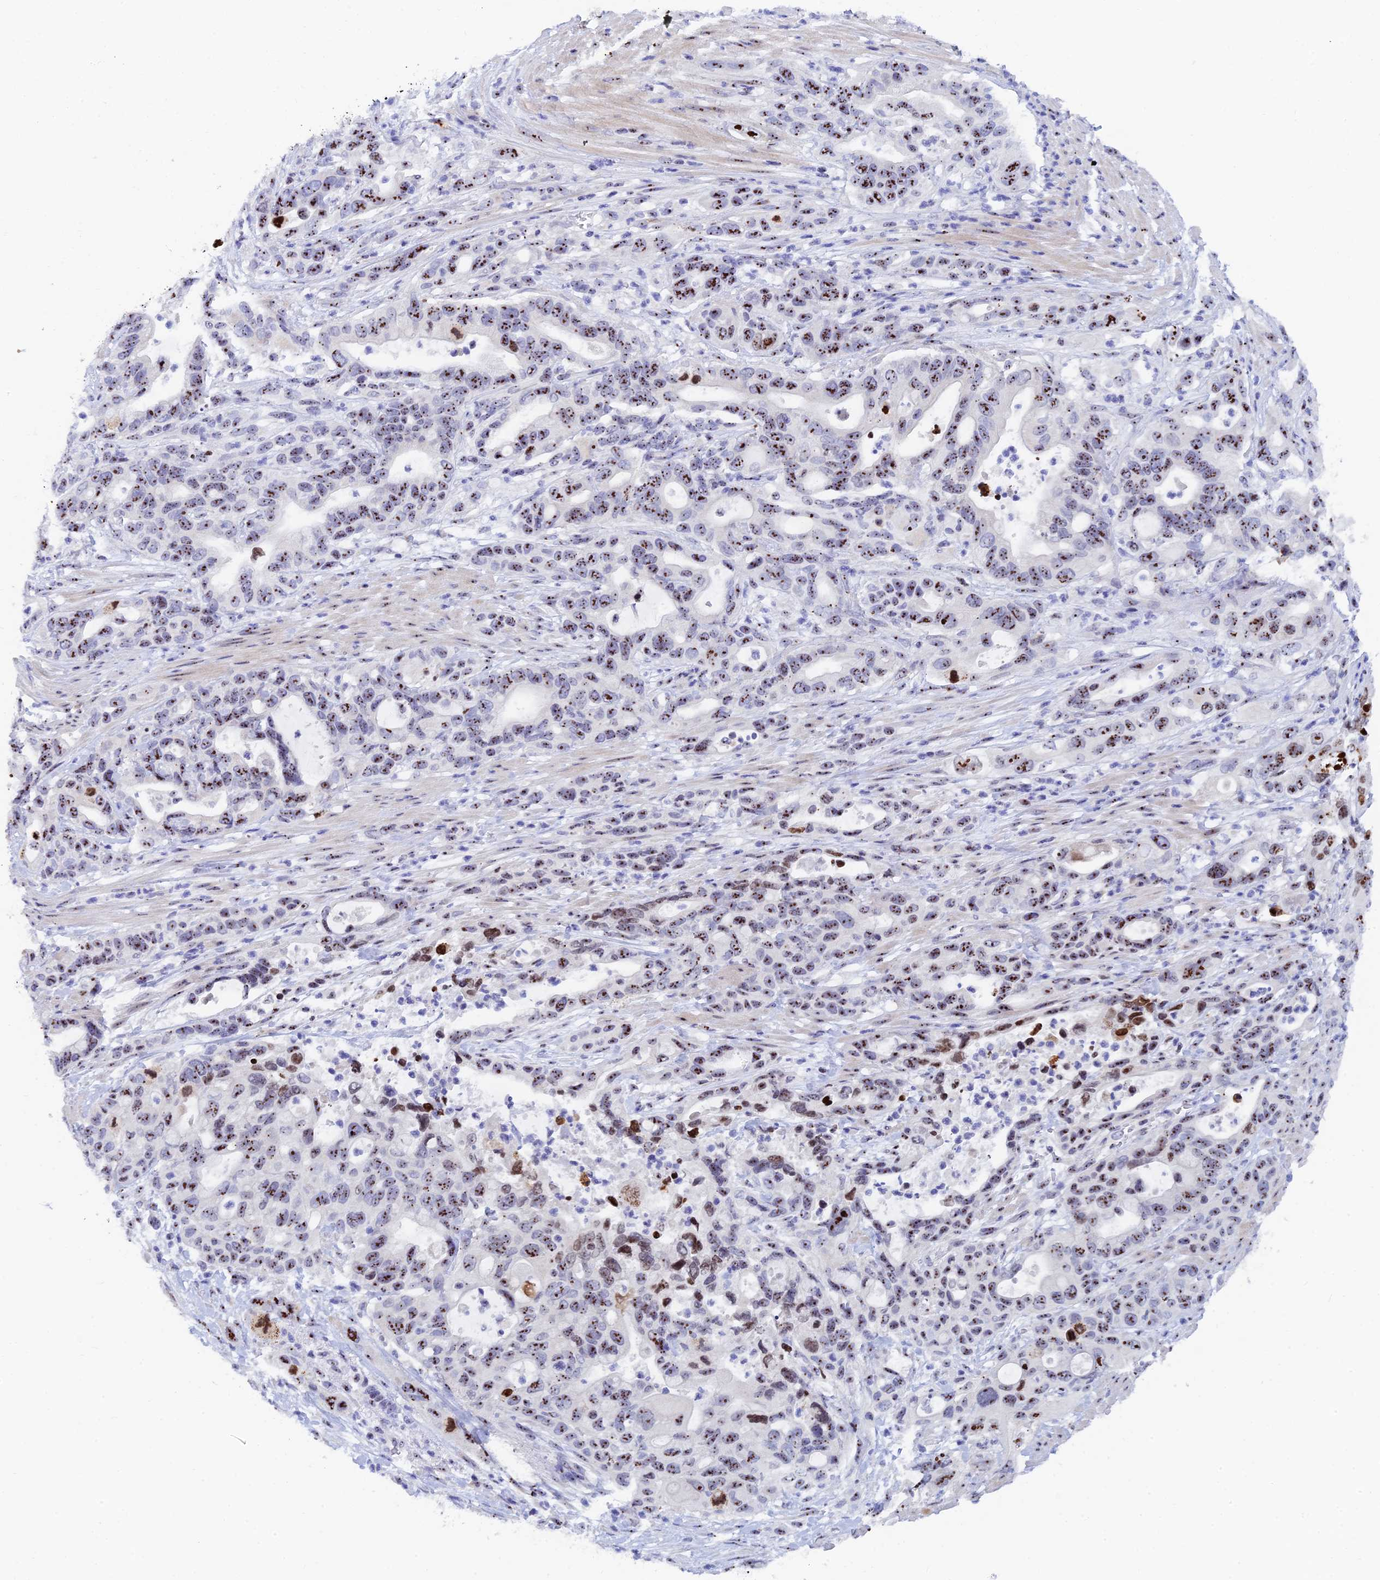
{"staining": {"intensity": "strong", "quantity": ">75%", "location": "nuclear"}, "tissue": "pancreatic cancer", "cell_type": "Tumor cells", "image_type": "cancer", "snomed": [{"axis": "morphology", "description": "Adenocarcinoma, NOS"}, {"axis": "topography", "description": "Pancreas"}], "caption": "Brown immunohistochemical staining in pancreatic cancer (adenocarcinoma) shows strong nuclear positivity in approximately >75% of tumor cells.", "gene": "RSL1D1", "patient": {"sex": "female", "age": 71}}